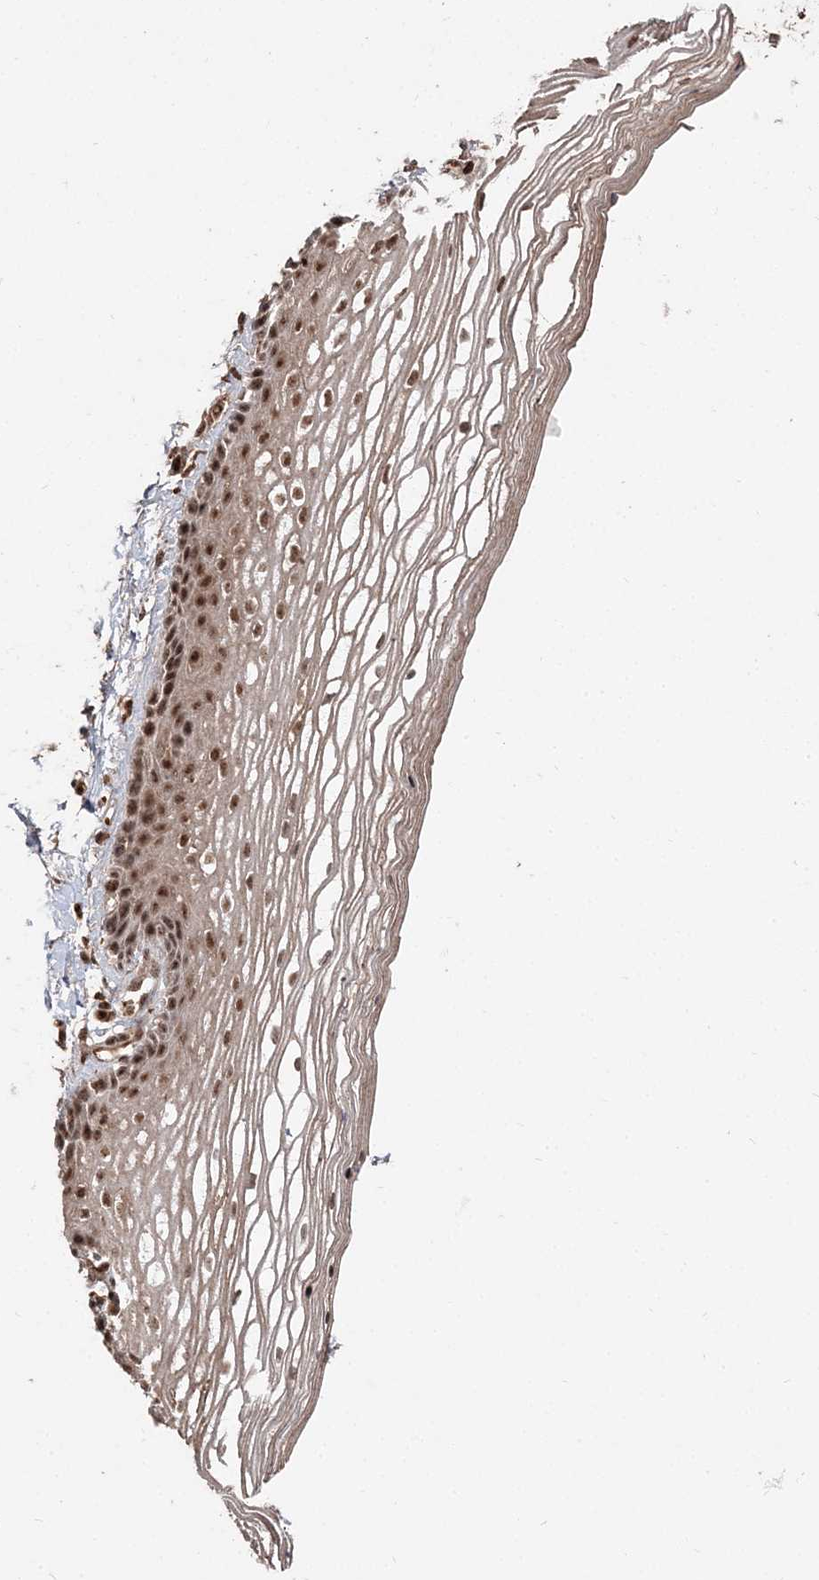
{"staining": {"intensity": "strong", "quantity": "25%-75%", "location": "nuclear"}, "tissue": "vagina", "cell_type": "Squamous epithelial cells", "image_type": "normal", "snomed": [{"axis": "morphology", "description": "Normal tissue, NOS"}, {"axis": "topography", "description": "Vagina"}], "caption": "Protein expression analysis of benign vagina shows strong nuclear expression in approximately 25%-75% of squamous epithelial cells. (IHC, brightfield microscopy, high magnification).", "gene": "RBM17", "patient": {"sex": "female", "age": 46}}